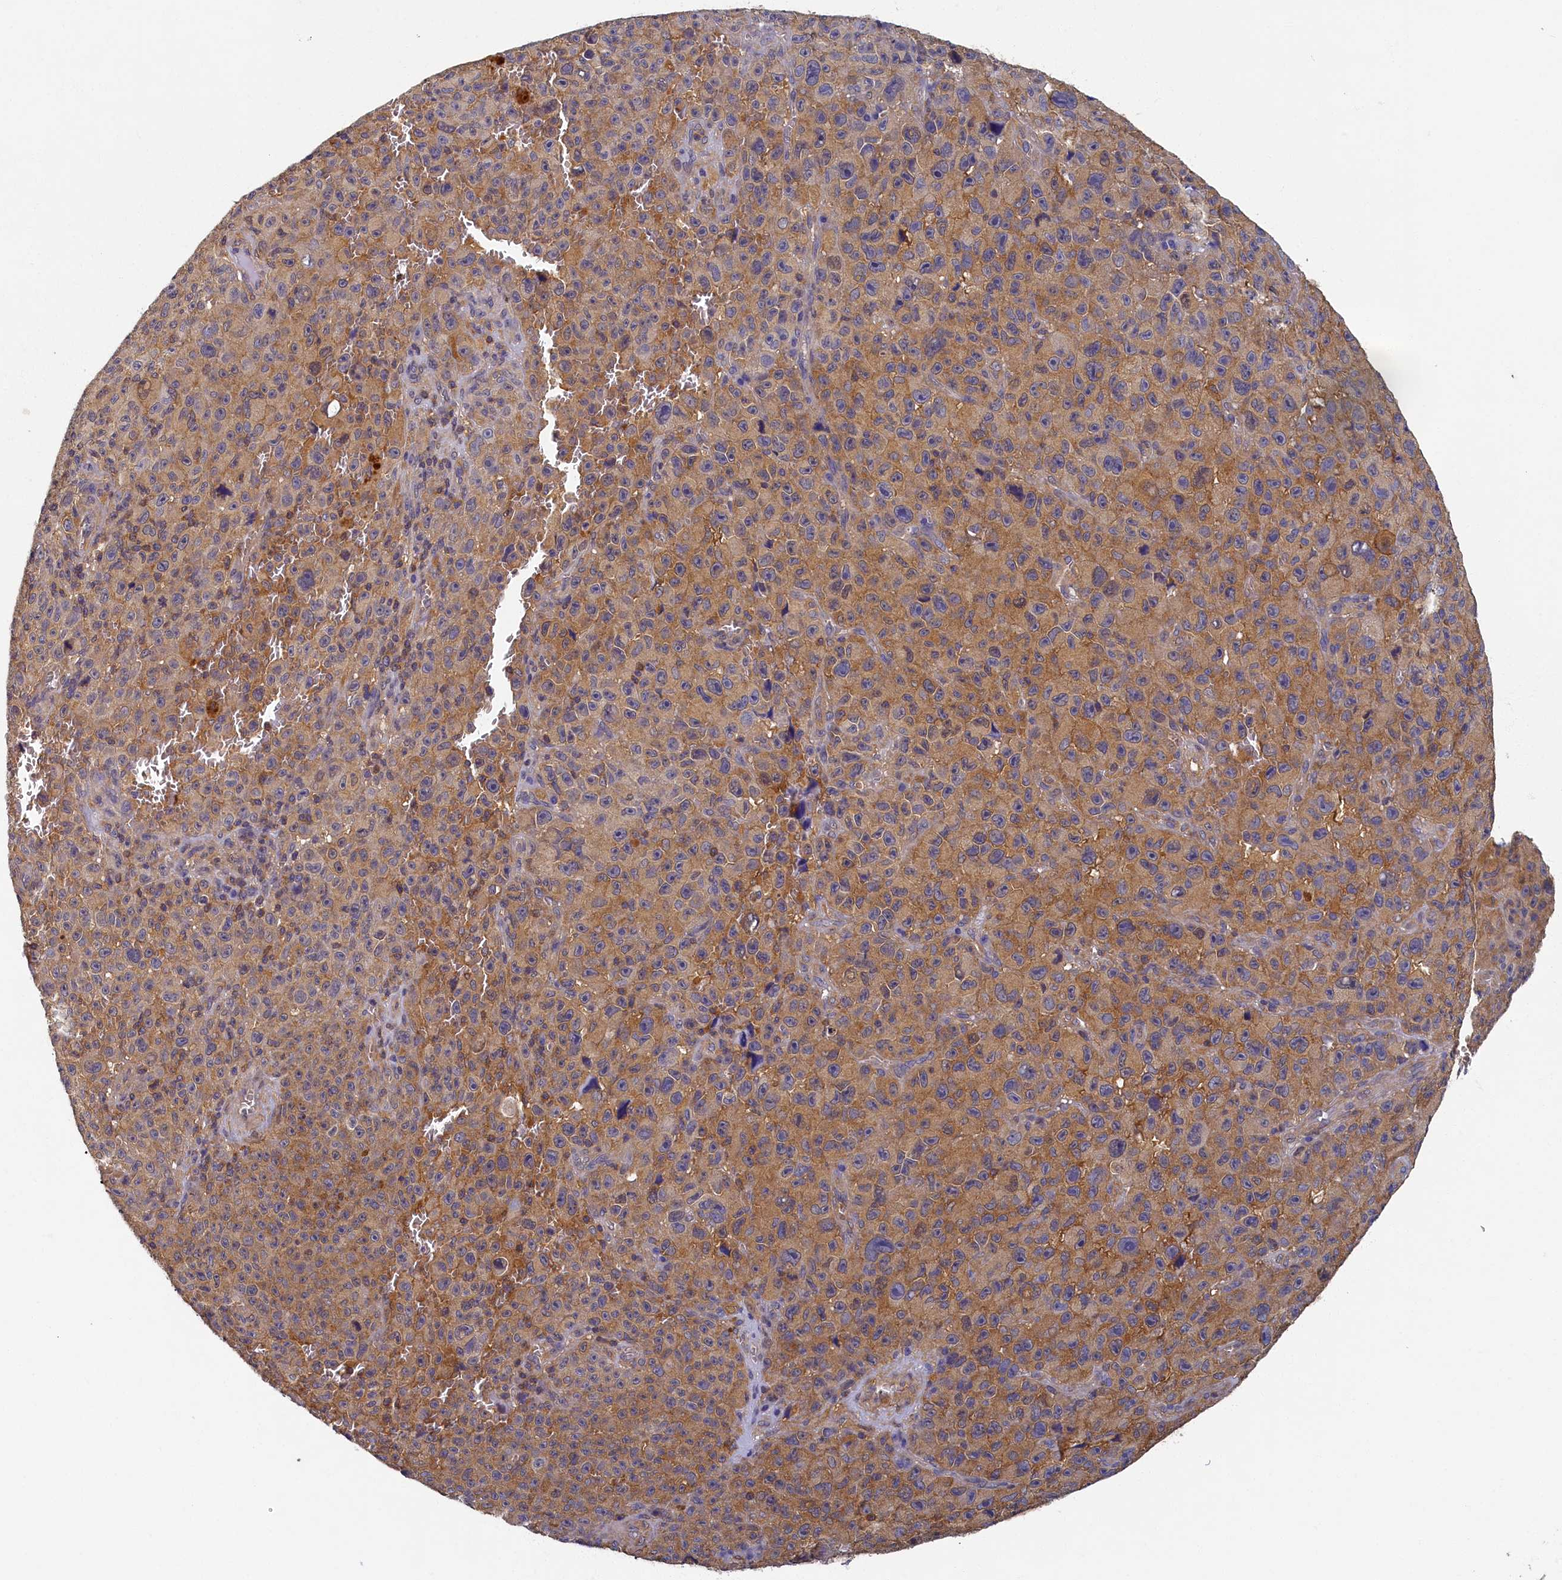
{"staining": {"intensity": "moderate", "quantity": ">75%", "location": "cytoplasmic/membranous"}, "tissue": "melanoma", "cell_type": "Tumor cells", "image_type": "cancer", "snomed": [{"axis": "morphology", "description": "Malignant melanoma, NOS"}, {"axis": "topography", "description": "Skin"}], "caption": "Immunohistochemistry image of neoplastic tissue: malignant melanoma stained using IHC demonstrates medium levels of moderate protein expression localized specifically in the cytoplasmic/membranous of tumor cells, appearing as a cytoplasmic/membranous brown color.", "gene": "TBCB", "patient": {"sex": "female", "age": 82}}